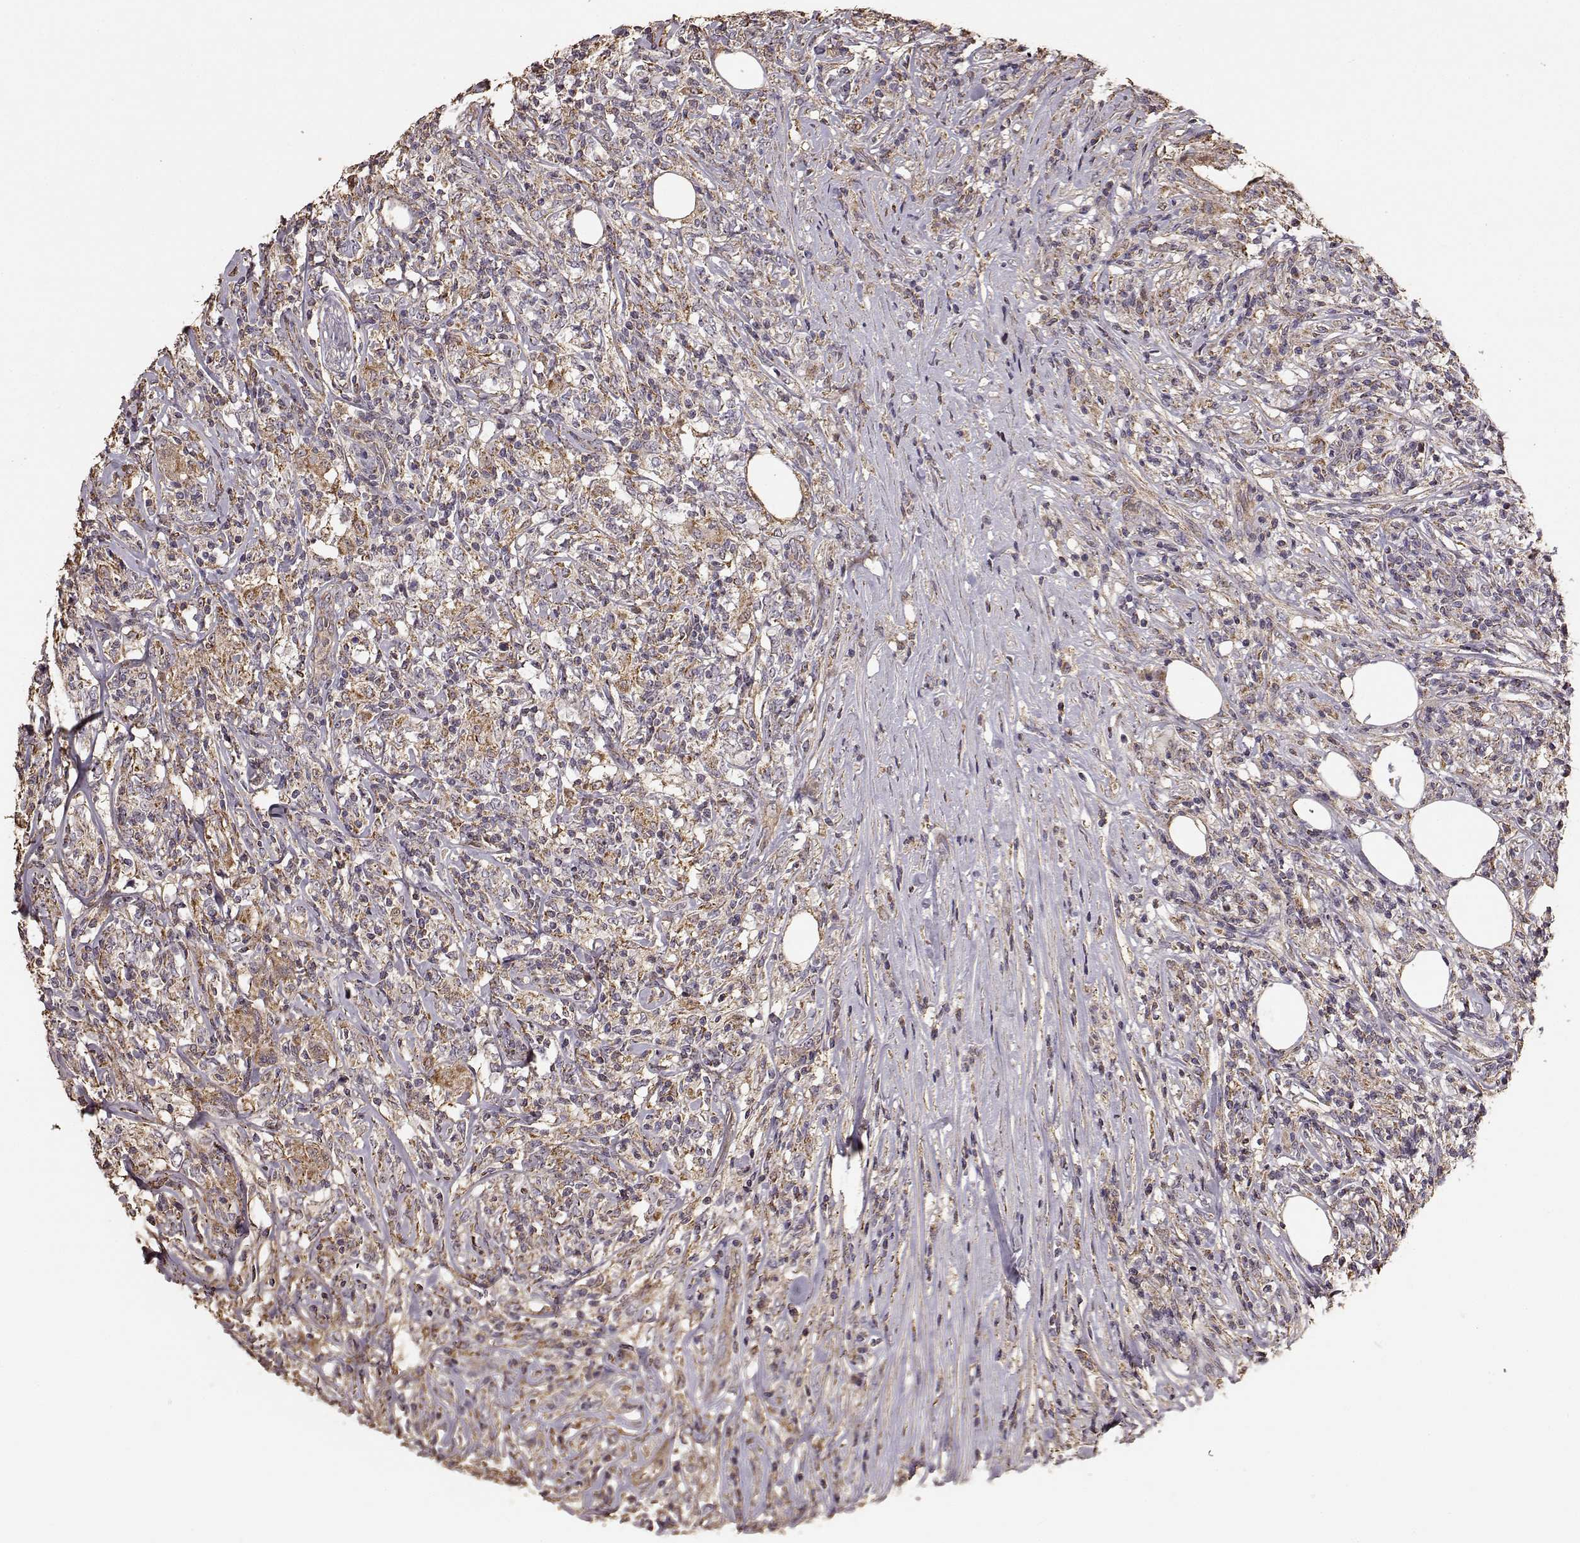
{"staining": {"intensity": "moderate", "quantity": "25%-75%", "location": "cytoplasmic/membranous"}, "tissue": "lymphoma", "cell_type": "Tumor cells", "image_type": "cancer", "snomed": [{"axis": "morphology", "description": "Malignant lymphoma, non-Hodgkin's type, High grade"}, {"axis": "topography", "description": "Lymph node"}], "caption": "The immunohistochemical stain labels moderate cytoplasmic/membranous positivity in tumor cells of lymphoma tissue.", "gene": "PTGES2", "patient": {"sex": "female", "age": 84}}